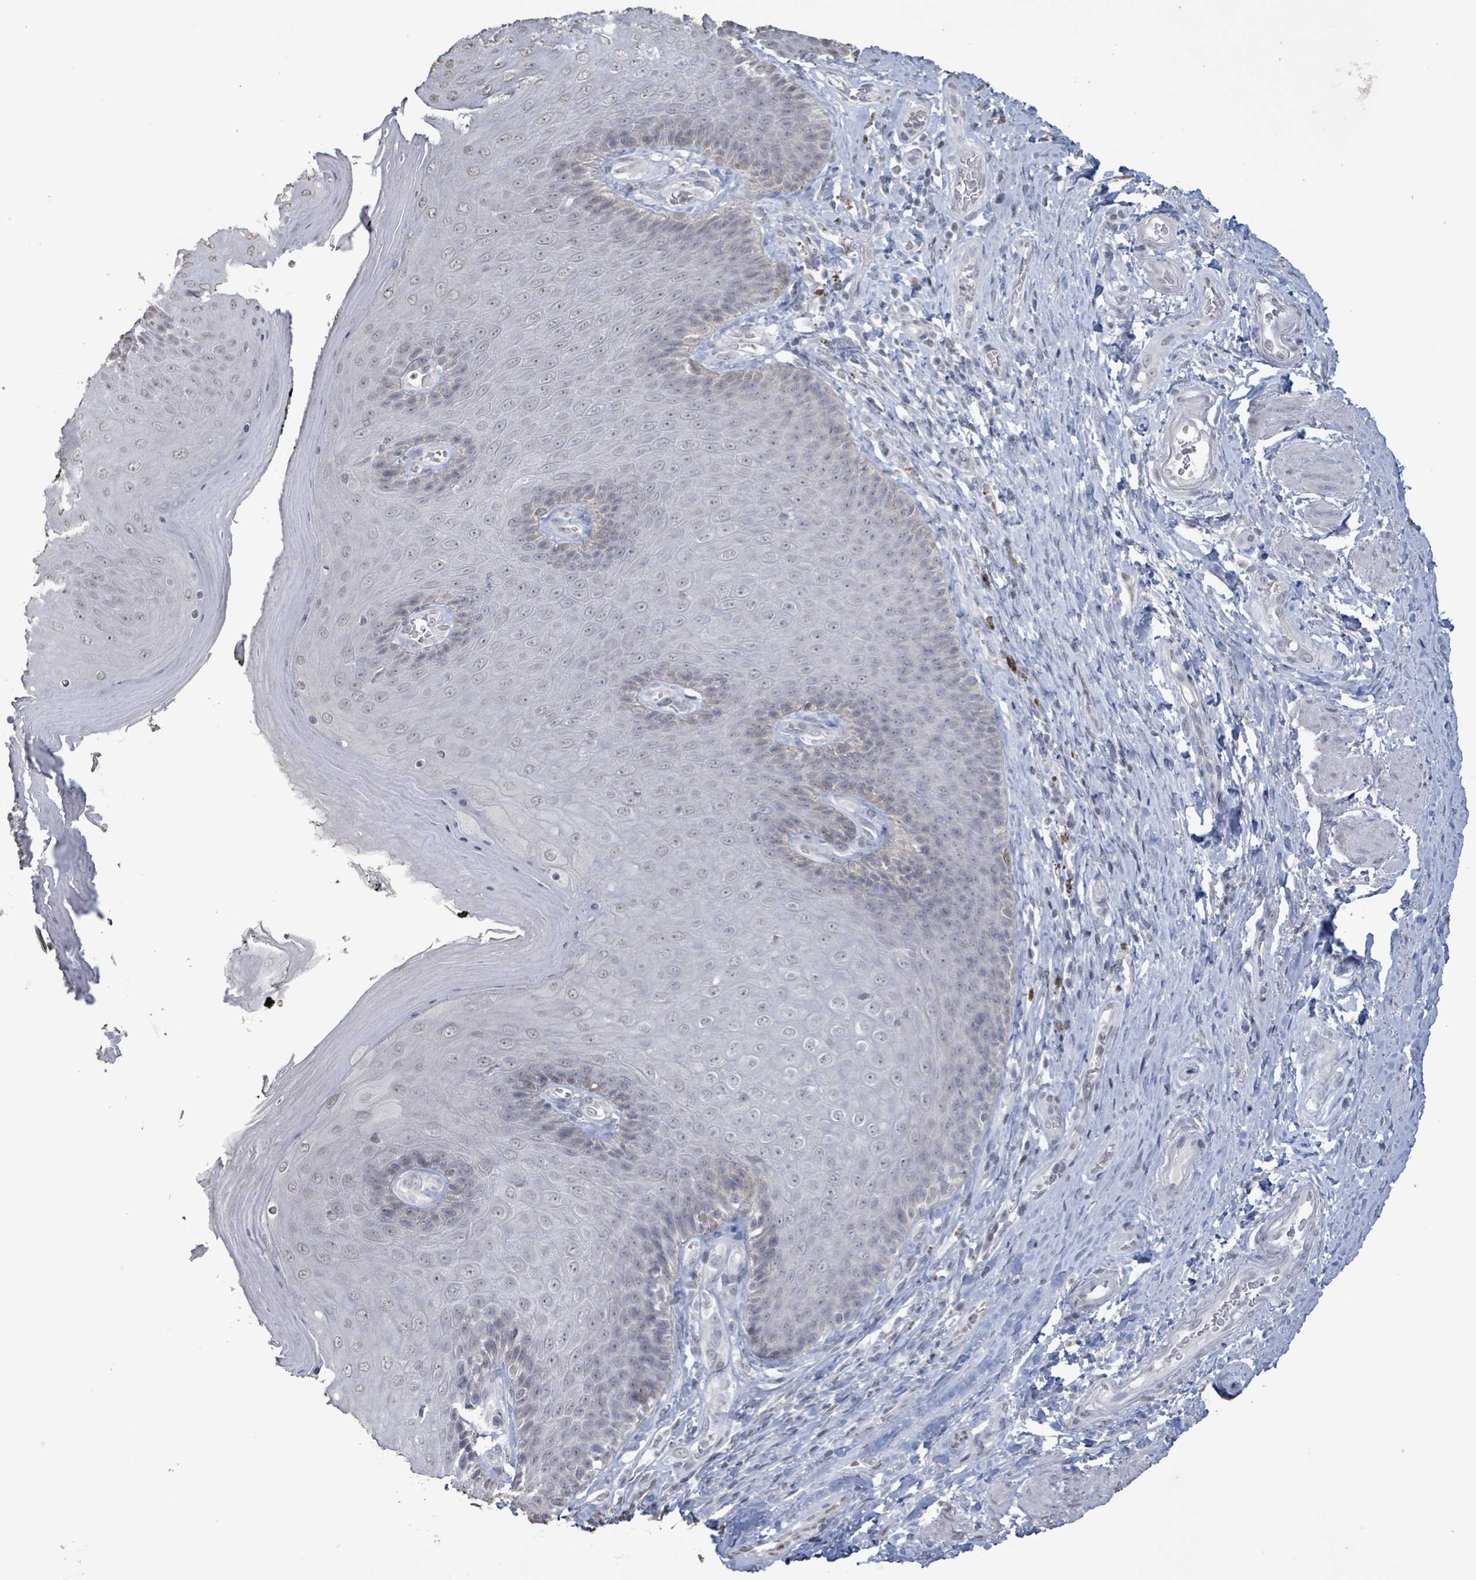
{"staining": {"intensity": "weak", "quantity": "<25%", "location": "nuclear"}, "tissue": "skin", "cell_type": "Epidermal cells", "image_type": "normal", "snomed": [{"axis": "morphology", "description": "Normal tissue, NOS"}, {"axis": "topography", "description": "Anal"}, {"axis": "topography", "description": "Peripheral nerve tissue"}], "caption": "Skin was stained to show a protein in brown. There is no significant positivity in epidermal cells.", "gene": "CA9", "patient": {"sex": "male", "age": 53}}